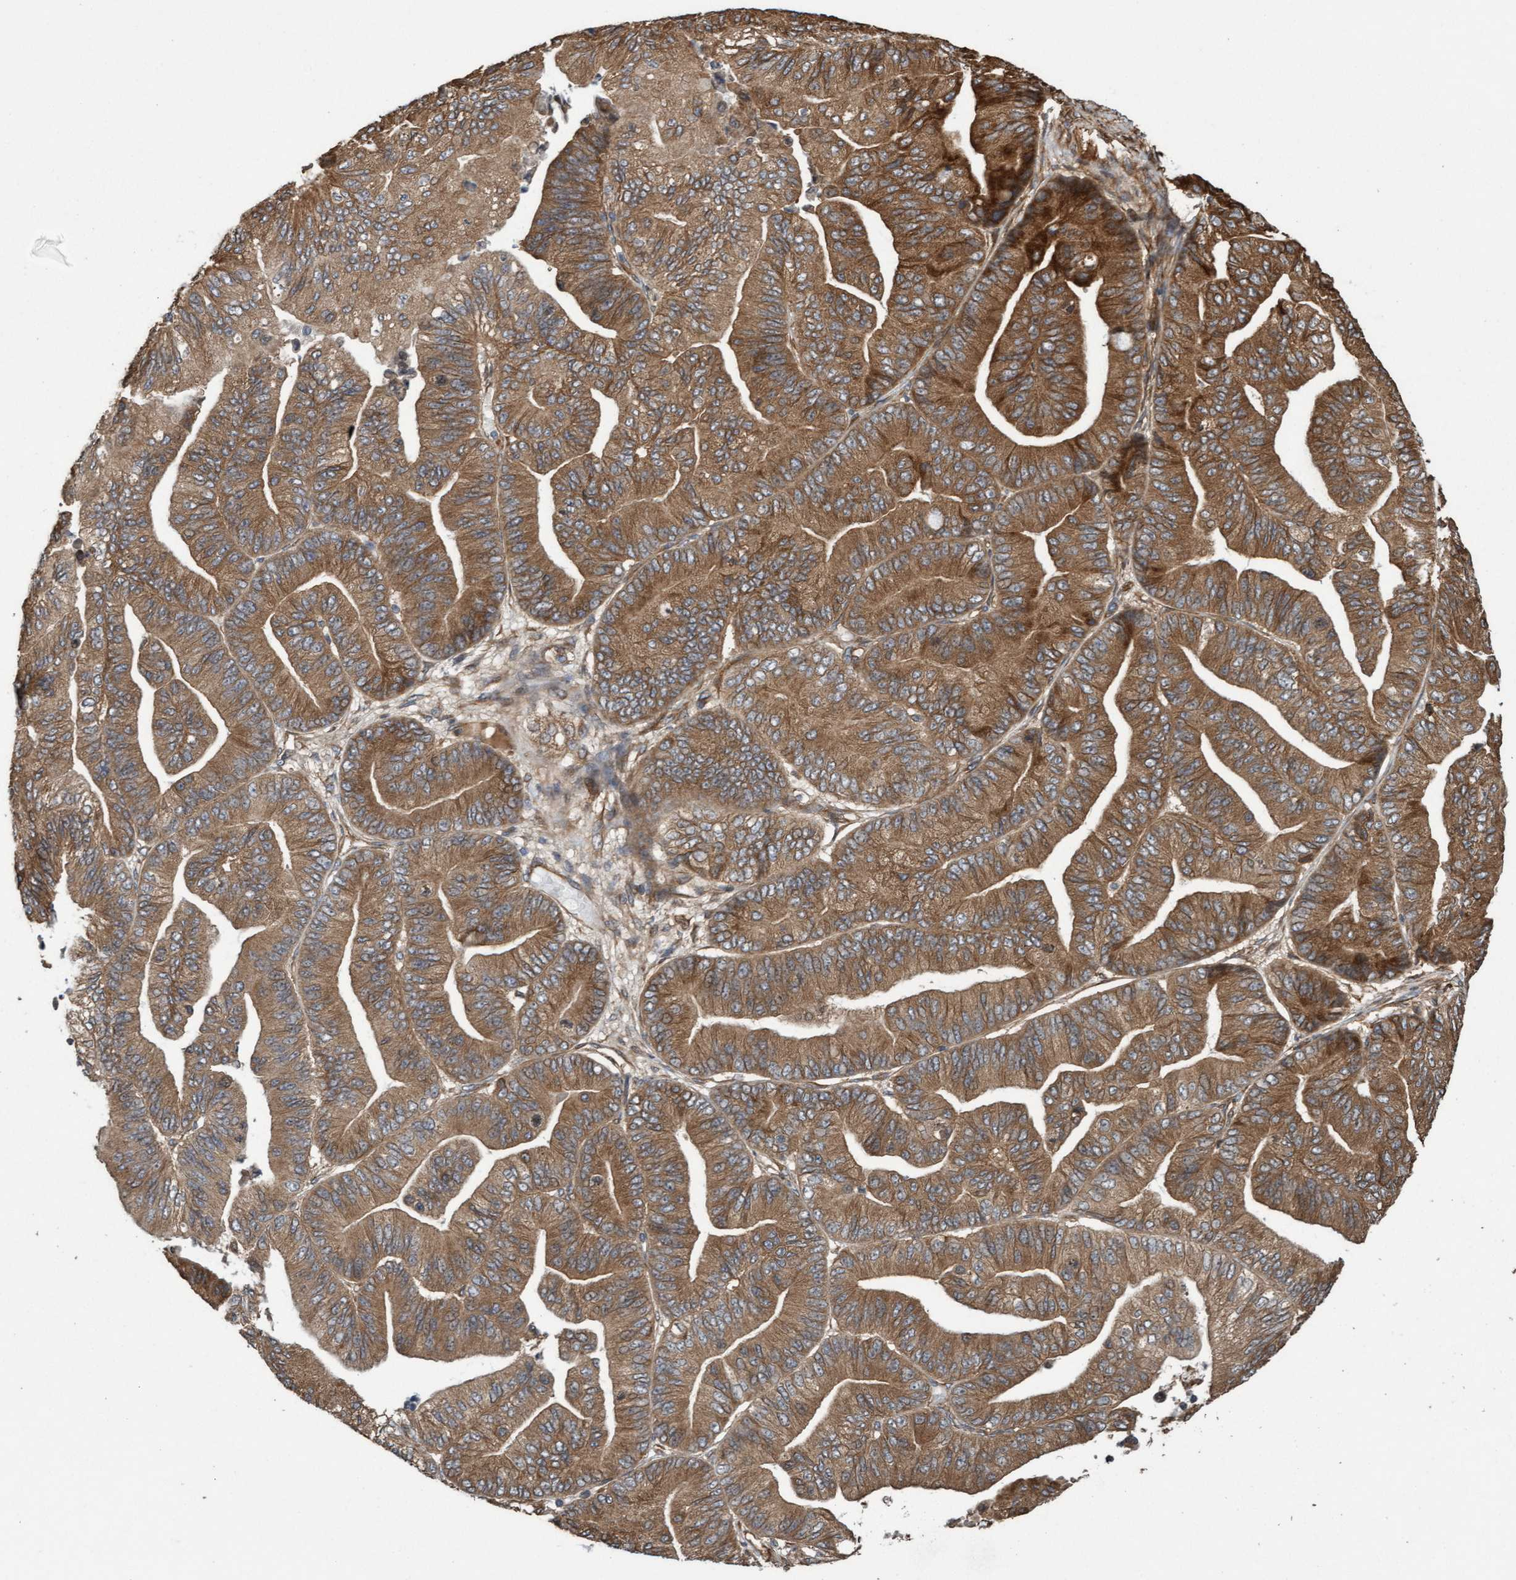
{"staining": {"intensity": "moderate", "quantity": ">75%", "location": "cytoplasmic/membranous"}, "tissue": "ovarian cancer", "cell_type": "Tumor cells", "image_type": "cancer", "snomed": [{"axis": "morphology", "description": "Cystadenocarcinoma, mucinous, NOS"}, {"axis": "topography", "description": "Ovary"}], "caption": "IHC photomicrograph of neoplastic tissue: ovarian cancer (mucinous cystadenocarcinoma) stained using immunohistochemistry displays medium levels of moderate protein expression localized specifically in the cytoplasmic/membranous of tumor cells, appearing as a cytoplasmic/membranous brown color.", "gene": "CDC42EP4", "patient": {"sex": "female", "age": 61}}